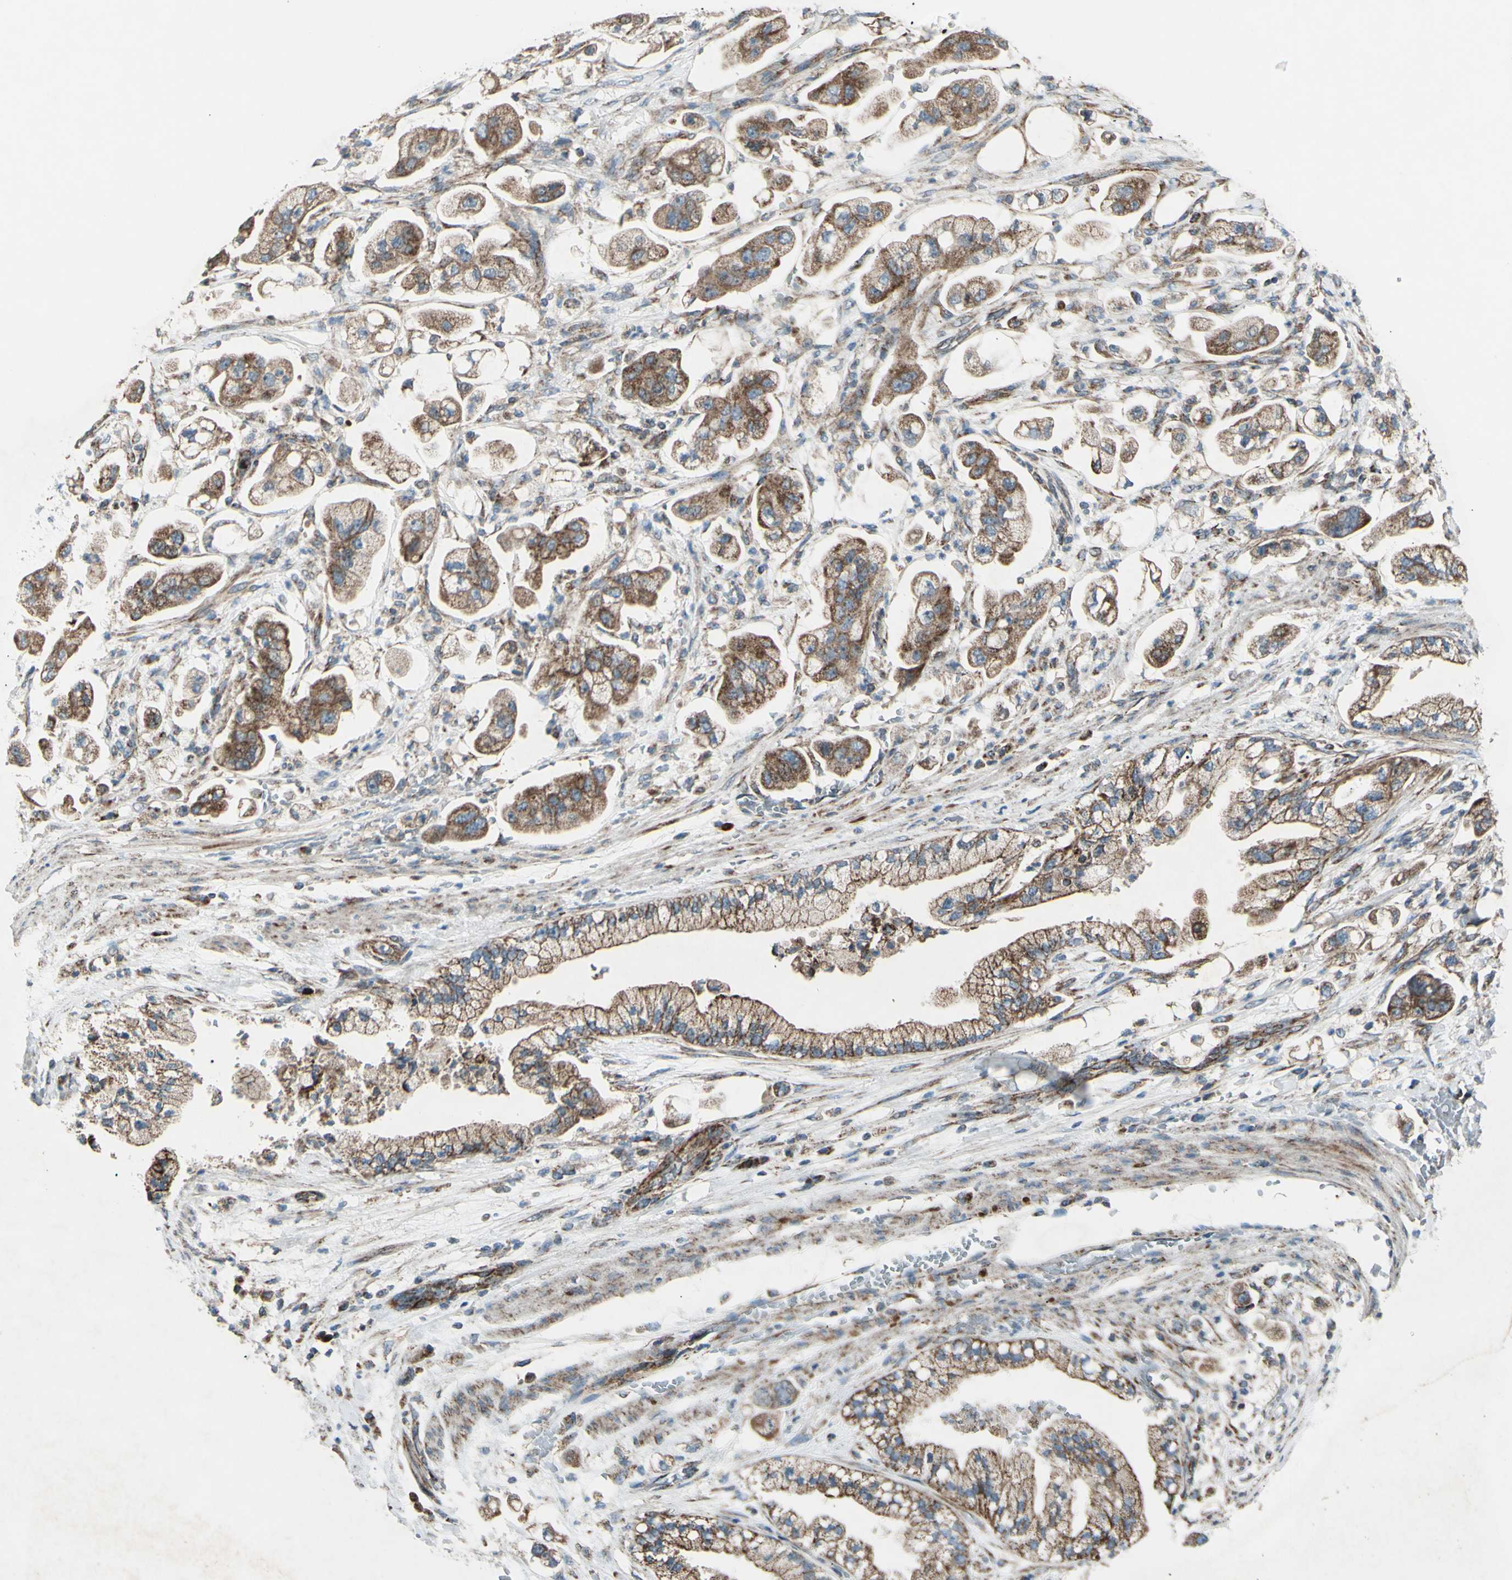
{"staining": {"intensity": "moderate", "quantity": ">75%", "location": "cytoplasmic/membranous"}, "tissue": "stomach cancer", "cell_type": "Tumor cells", "image_type": "cancer", "snomed": [{"axis": "morphology", "description": "Adenocarcinoma, NOS"}, {"axis": "topography", "description": "Stomach"}], "caption": "This is an image of IHC staining of stomach adenocarcinoma, which shows moderate staining in the cytoplasmic/membranous of tumor cells.", "gene": "RHOT1", "patient": {"sex": "male", "age": 62}}